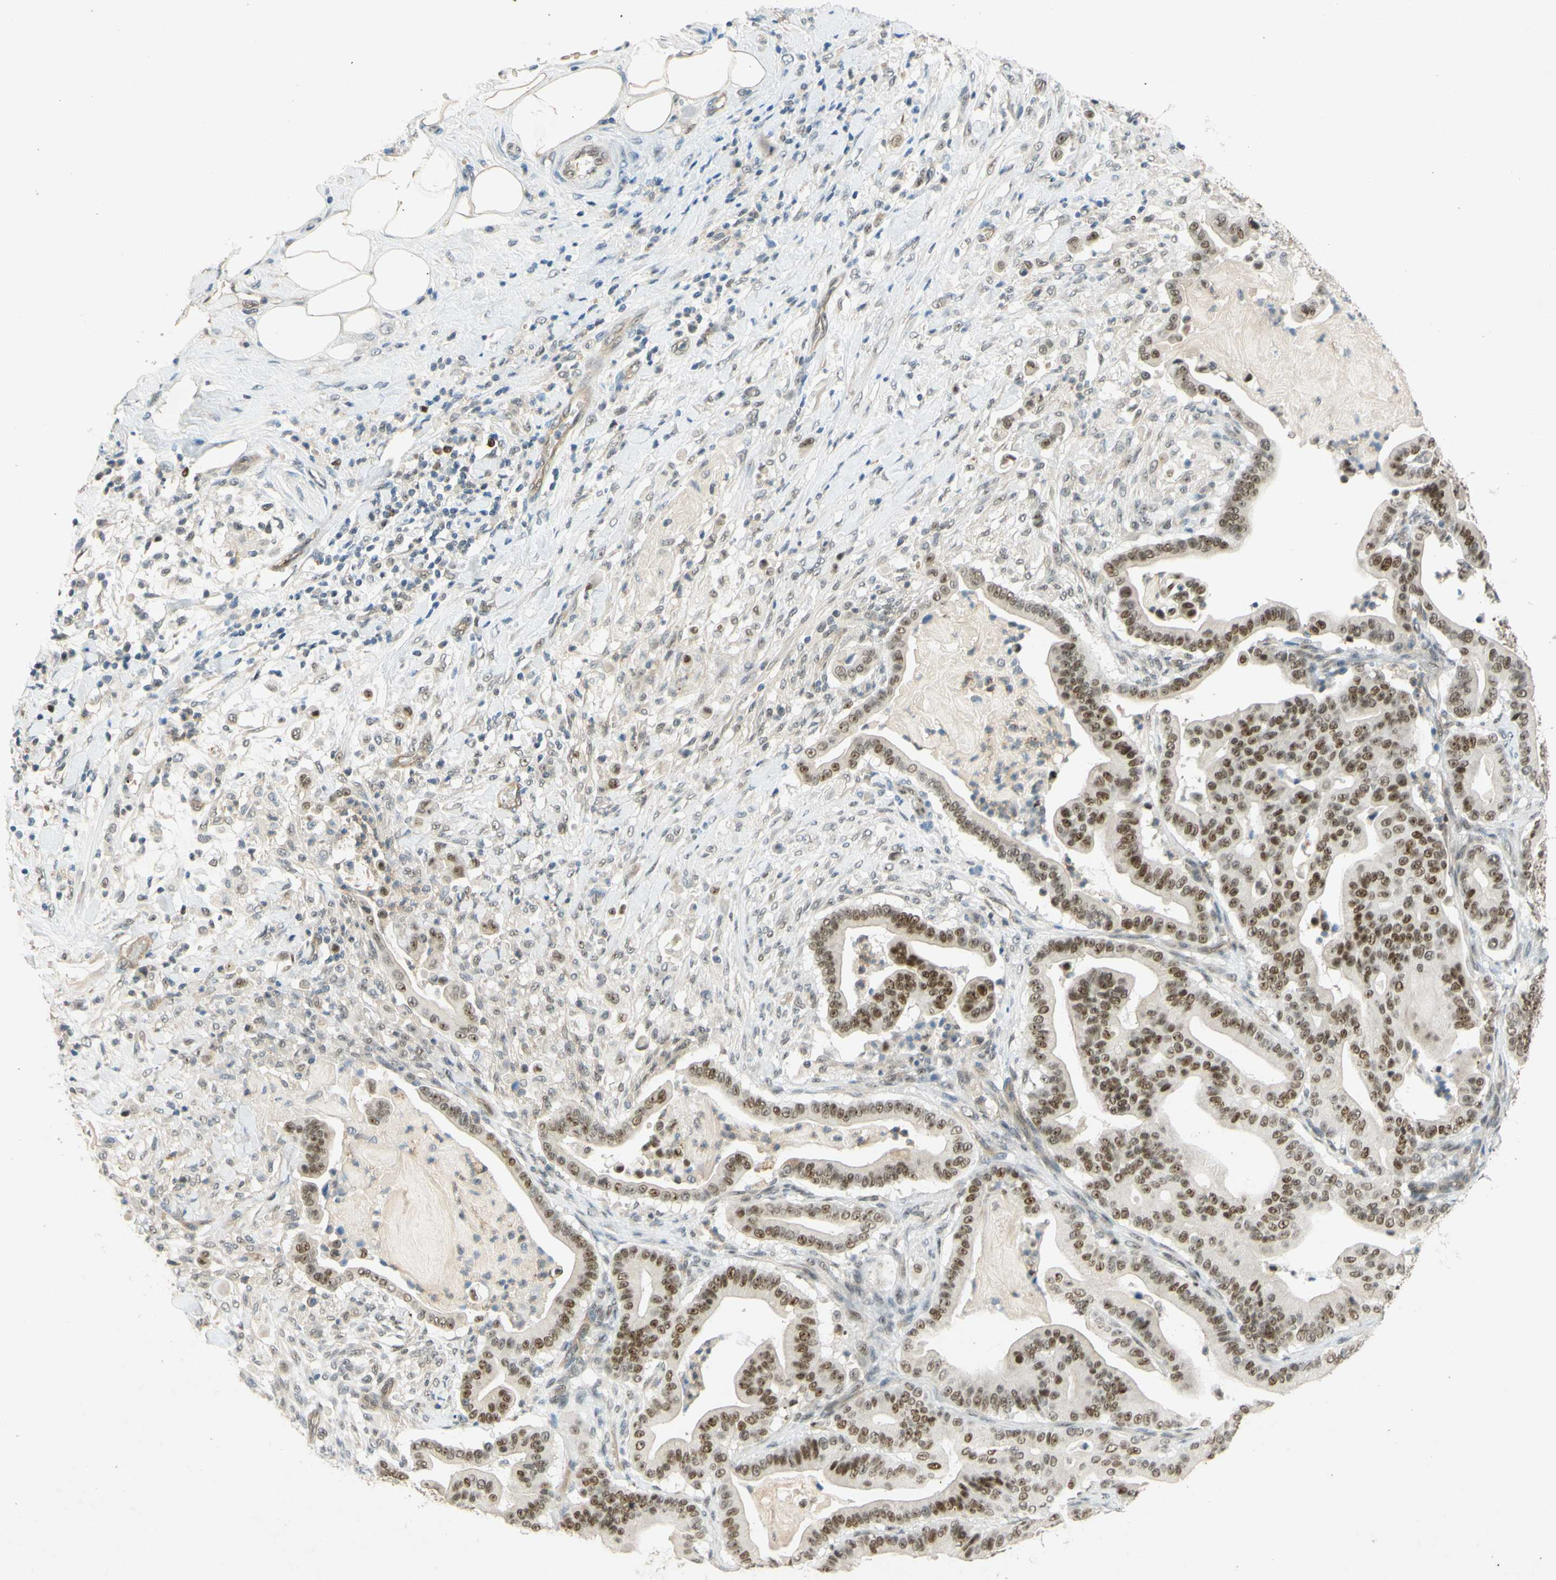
{"staining": {"intensity": "strong", "quantity": ">75%", "location": "nuclear"}, "tissue": "pancreatic cancer", "cell_type": "Tumor cells", "image_type": "cancer", "snomed": [{"axis": "morphology", "description": "Adenocarcinoma, NOS"}, {"axis": "topography", "description": "Pancreas"}], "caption": "High-magnification brightfield microscopy of pancreatic cancer (adenocarcinoma) stained with DAB (3,3'-diaminobenzidine) (brown) and counterstained with hematoxylin (blue). tumor cells exhibit strong nuclear positivity is appreciated in approximately>75% of cells.", "gene": "POLB", "patient": {"sex": "male", "age": 63}}